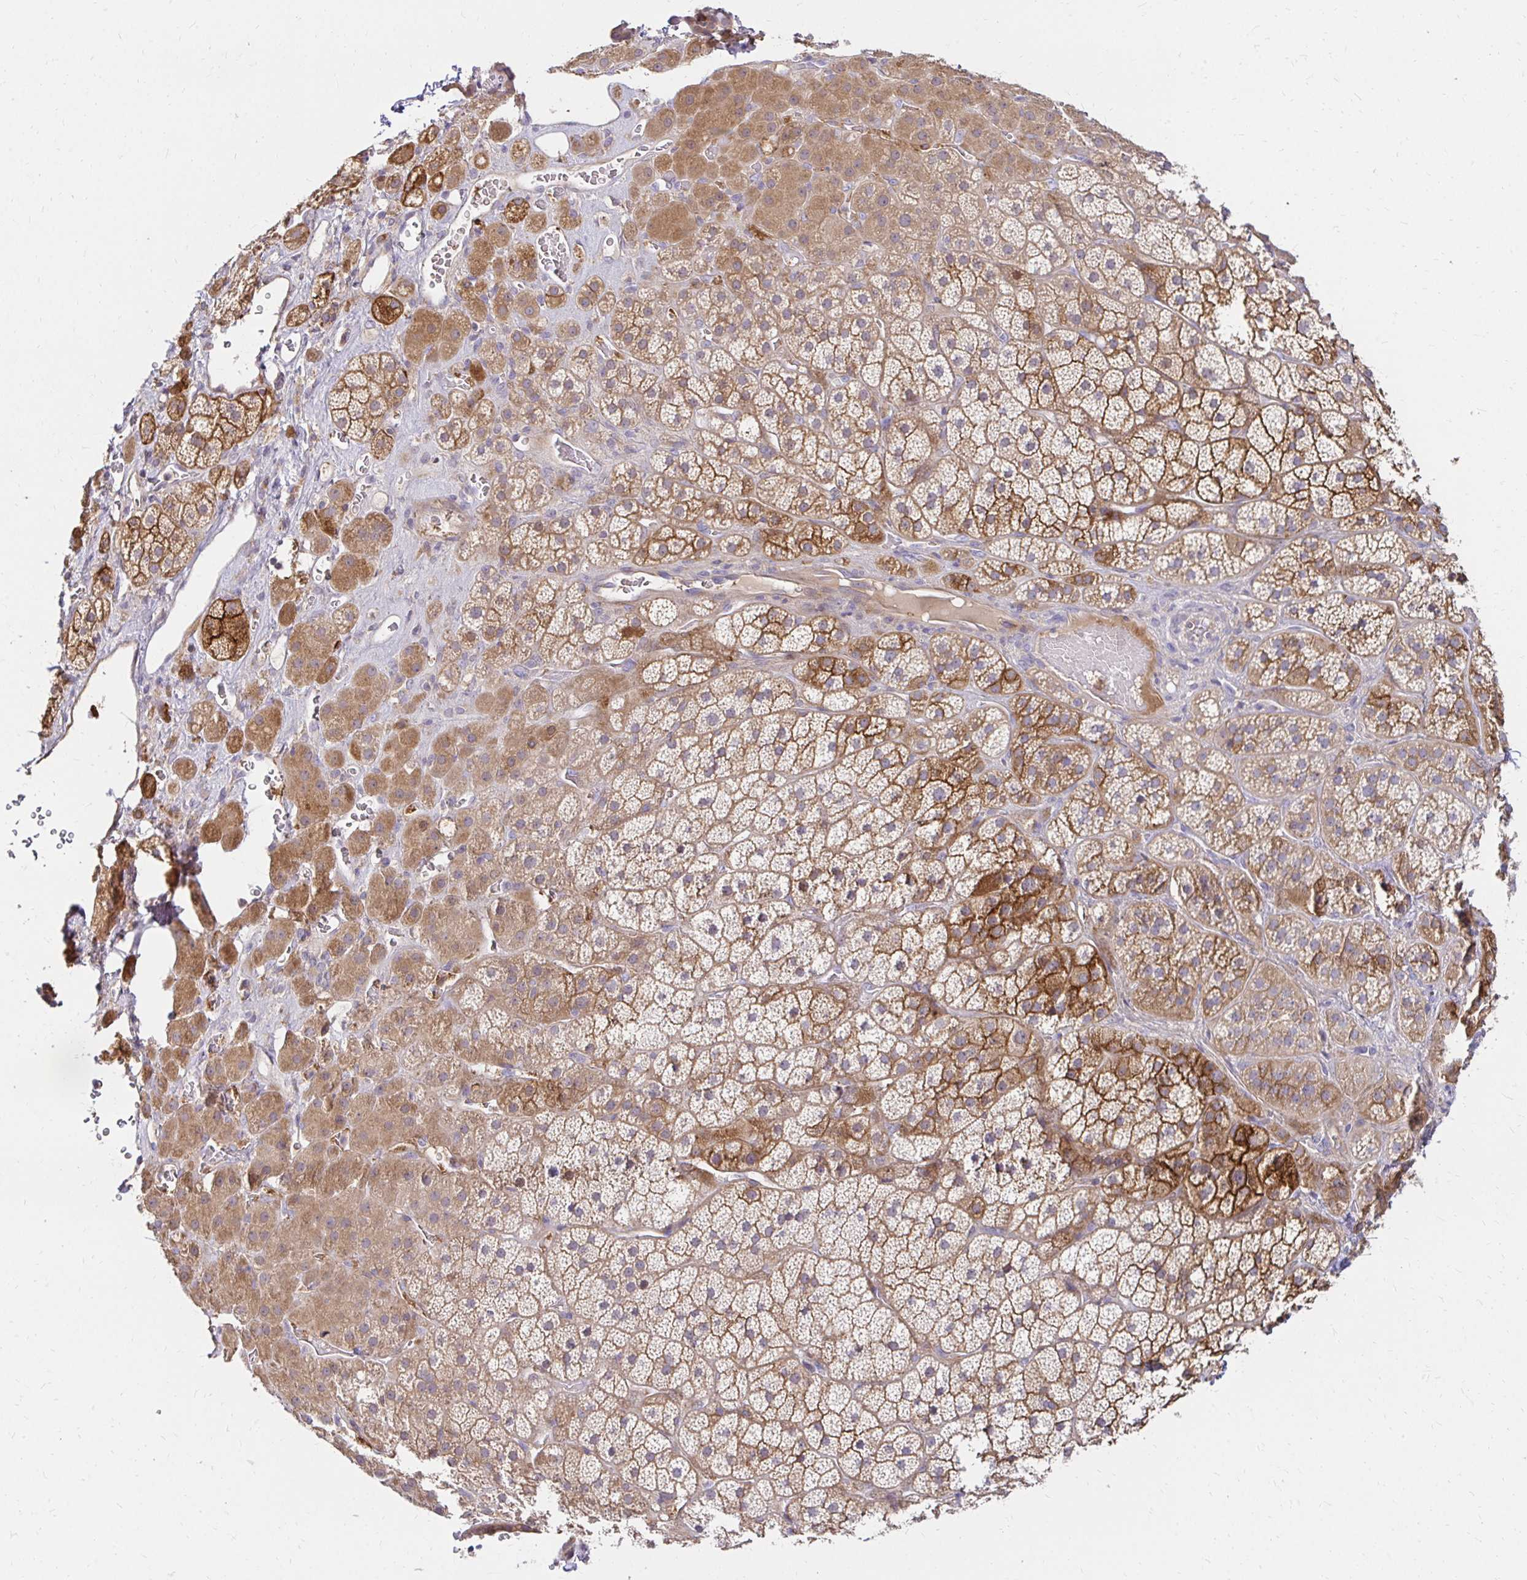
{"staining": {"intensity": "strong", "quantity": "25%-75%", "location": "cytoplasmic/membranous"}, "tissue": "adrenal gland", "cell_type": "Glandular cells", "image_type": "normal", "snomed": [{"axis": "morphology", "description": "Normal tissue, NOS"}, {"axis": "topography", "description": "Adrenal gland"}], "caption": "Adrenal gland stained for a protein (brown) reveals strong cytoplasmic/membranous positive expression in about 25%-75% of glandular cells.", "gene": "ITGA2", "patient": {"sex": "male", "age": 57}}